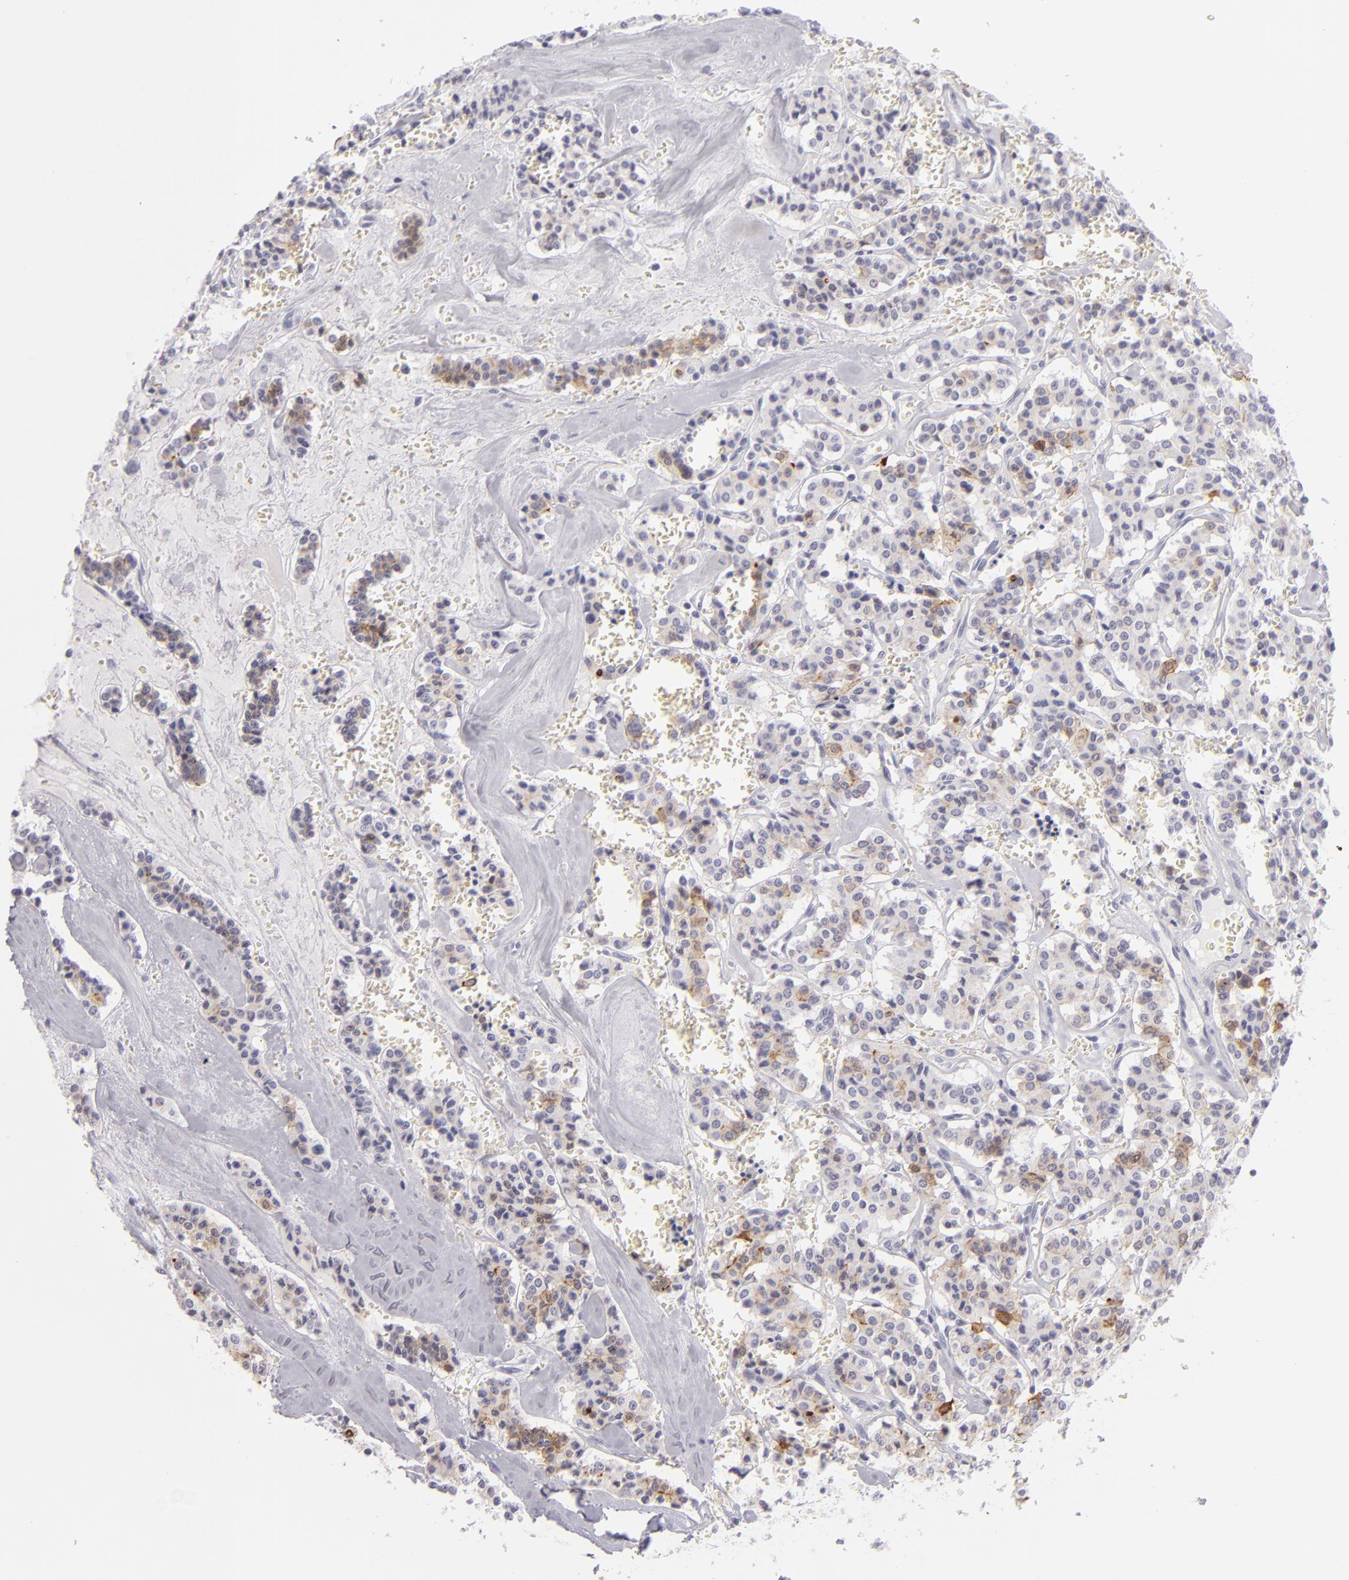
{"staining": {"intensity": "strong", "quantity": "<25%", "location": "cytoplasmic/membranous"}, "tissue": "carcinoid", "cell_type": "Tumor cells", "image_type": "cancer", "snomed": [{"axis": "morphology", "description": "Carcinoid, malignant, NOS"}, {"axis": "topography", "description": "Bronchus"}], "caption": "This micrograph shows immunohistochemistry (IHC) staining of carcinoid (malignant), with medium strong cytoplasmic/membranous positivity in about <25% of tumor cells.", "gene": "VIL1", "patient": {"sex": "male", "age": 55}}